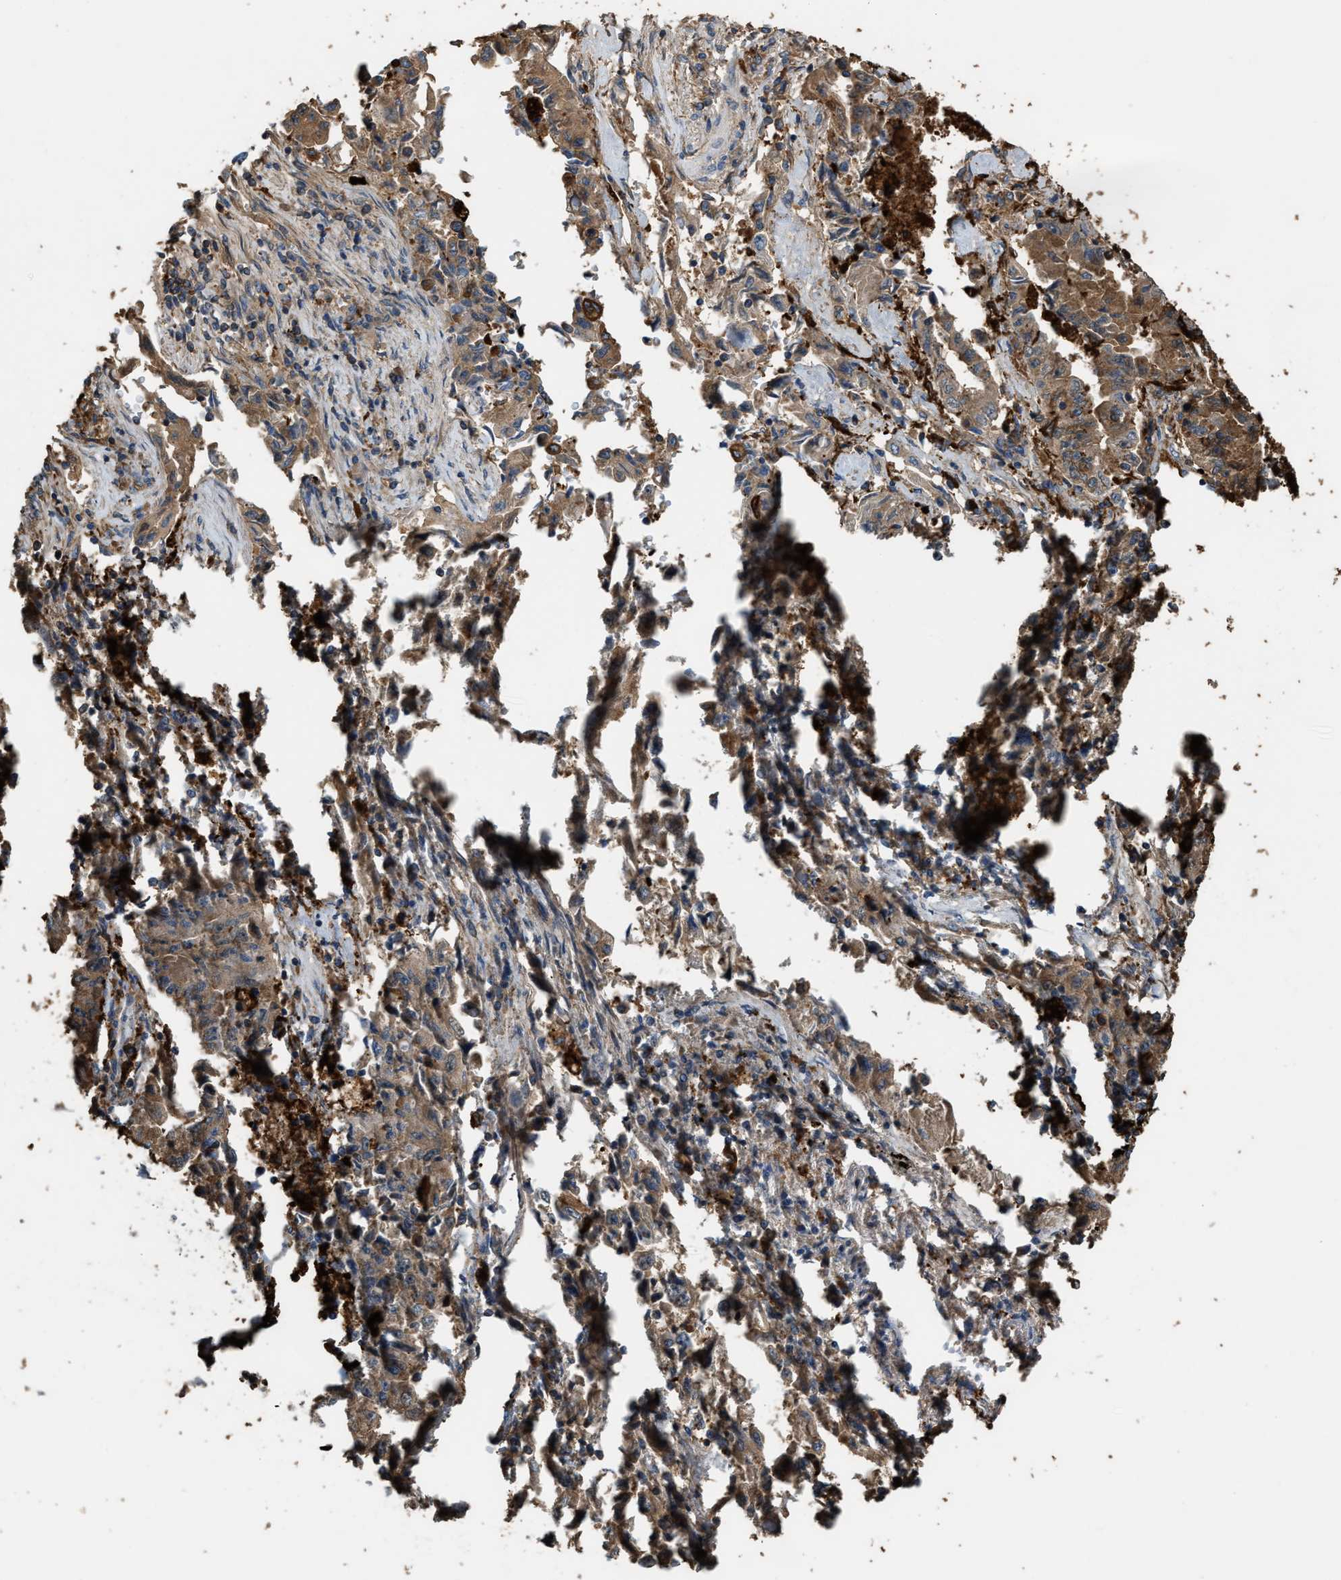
{"staining": {"intensity": "moderate", "quantity": ">75%", "location": "cytoplasmic/membranous"}, "tissue": "lung cancer", "cell_type": "Tumor cells", "image_type": "cancer", "snomed": [{"axis": "morphology", "description": "Adenocarcinoma, NOS"}, {"axis": "topography", "description": "Lung"}], "caption": "Immunohistochemistry (IHC) of human lung cancer (adenocarcinoma) shows medium levels of moderate cytoplasmic/membranous staining in about >75% of tumor cells. Nuclei are stained in blue.", "gene": "ATIC", "patient": {"sex": "female", "age": 51}}